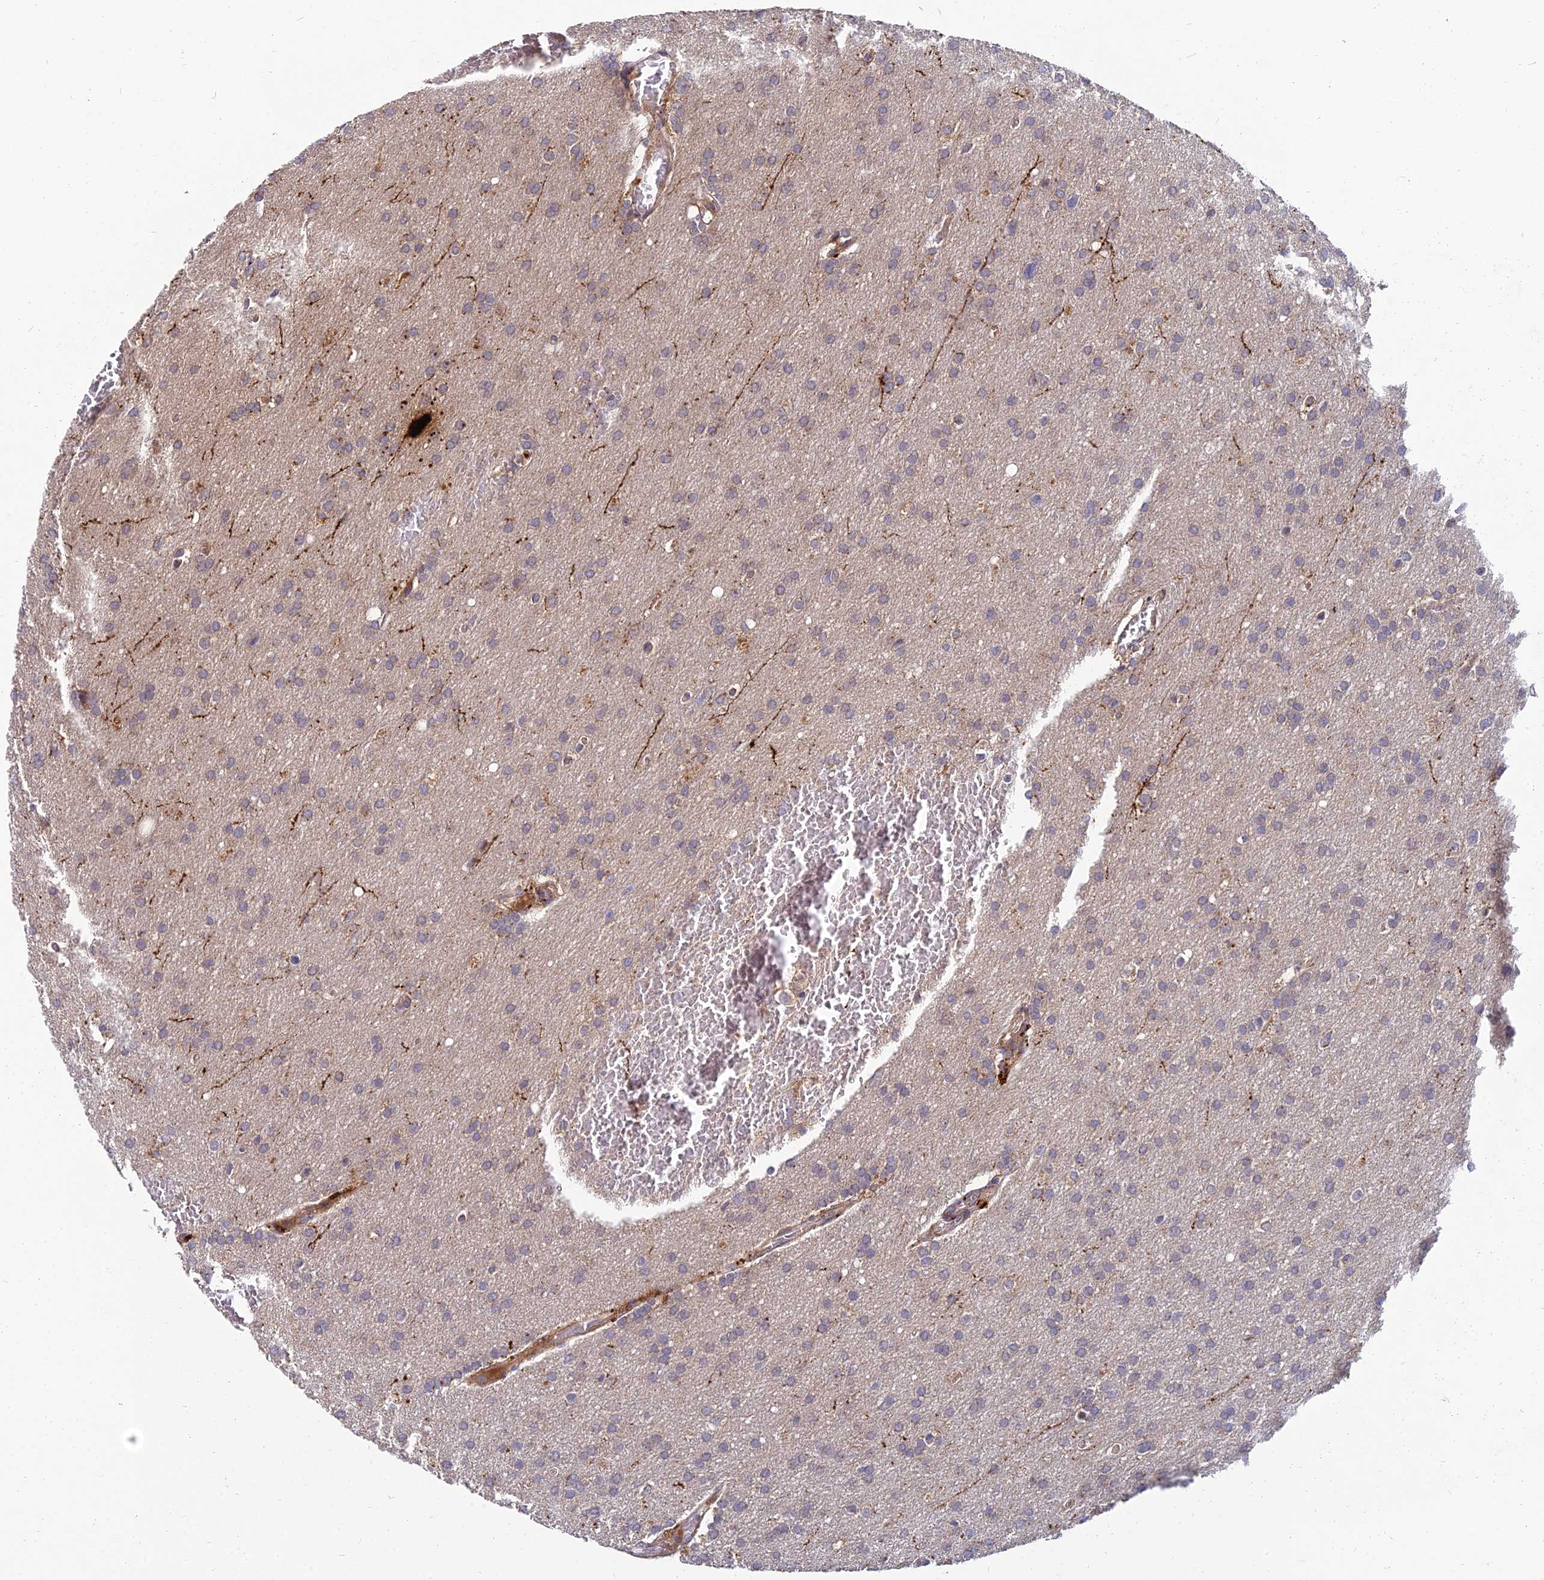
{"staining": {"intensity": "negative", "quantity": "none", "location": "none"}, "tissue": "glioma", "cell_type": "Tumor cells", "image_type": "cancer", "snomed": [{"axis": "morphology", "description": "Glioma, malignant, High grade"}, {"axis": "topography", "description": "Cerebral cortex"}], "caption": "IHC photomicrograph of high-grade glioma (malignant) stained for a protein (brown), which shows no staining in tumor cells.", "gene": "NPY", "patient": {"sex": "female", "age": 36}}